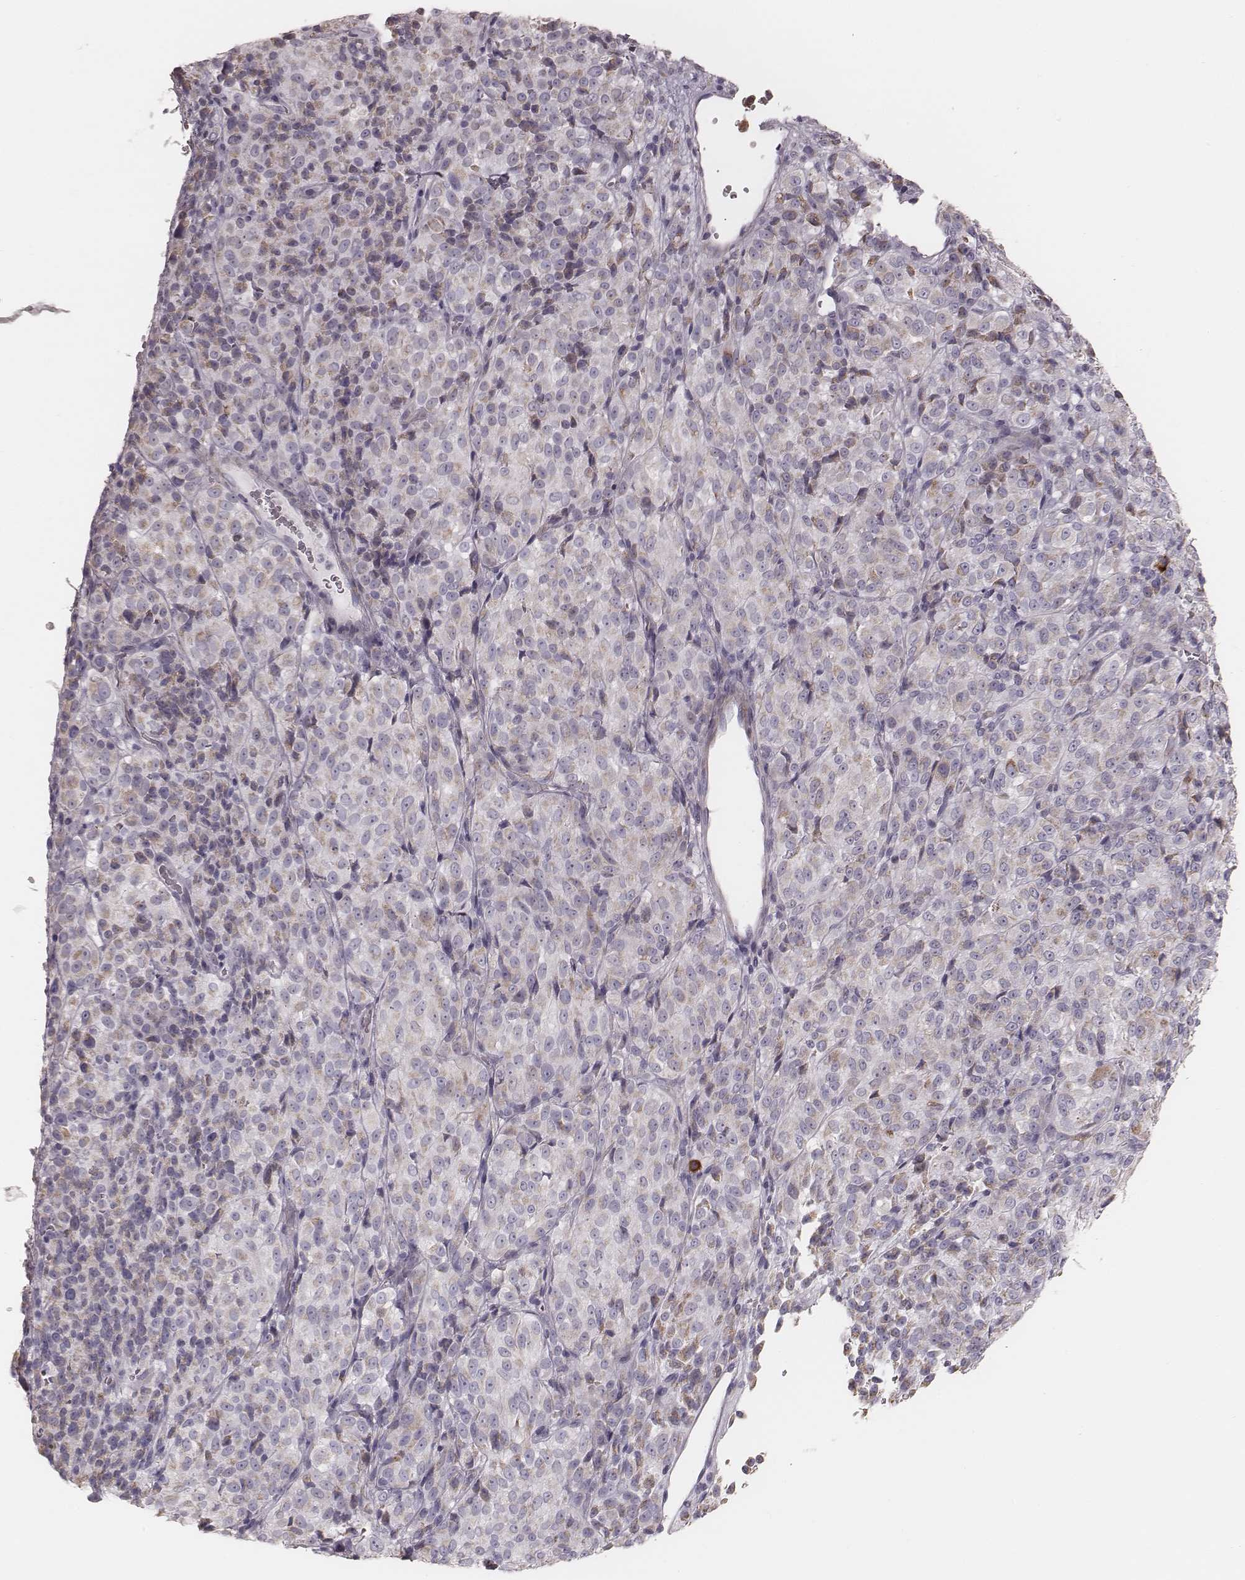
{"staining": {"intensity": "moderate", "quantity": ">75%", "location": "cytoplasmic/membranous"}, "tissue": "melanoma", "cell_type": "Tumor cells", "image_type": "cancer", "snomed": [{"axis": "morphology", "description": "Malignant melanoma, Metastatic site"}, {"axis": "topography", "description": "Brain"}], "caption": "Melanoma was stained to show a protein in brown. There is medium levels of moderate cytoplasmic/membranous positivity in about >75% of tumor cells.", "gene": "KIF5C", "patient": {"sex": "female", "age": 56}}